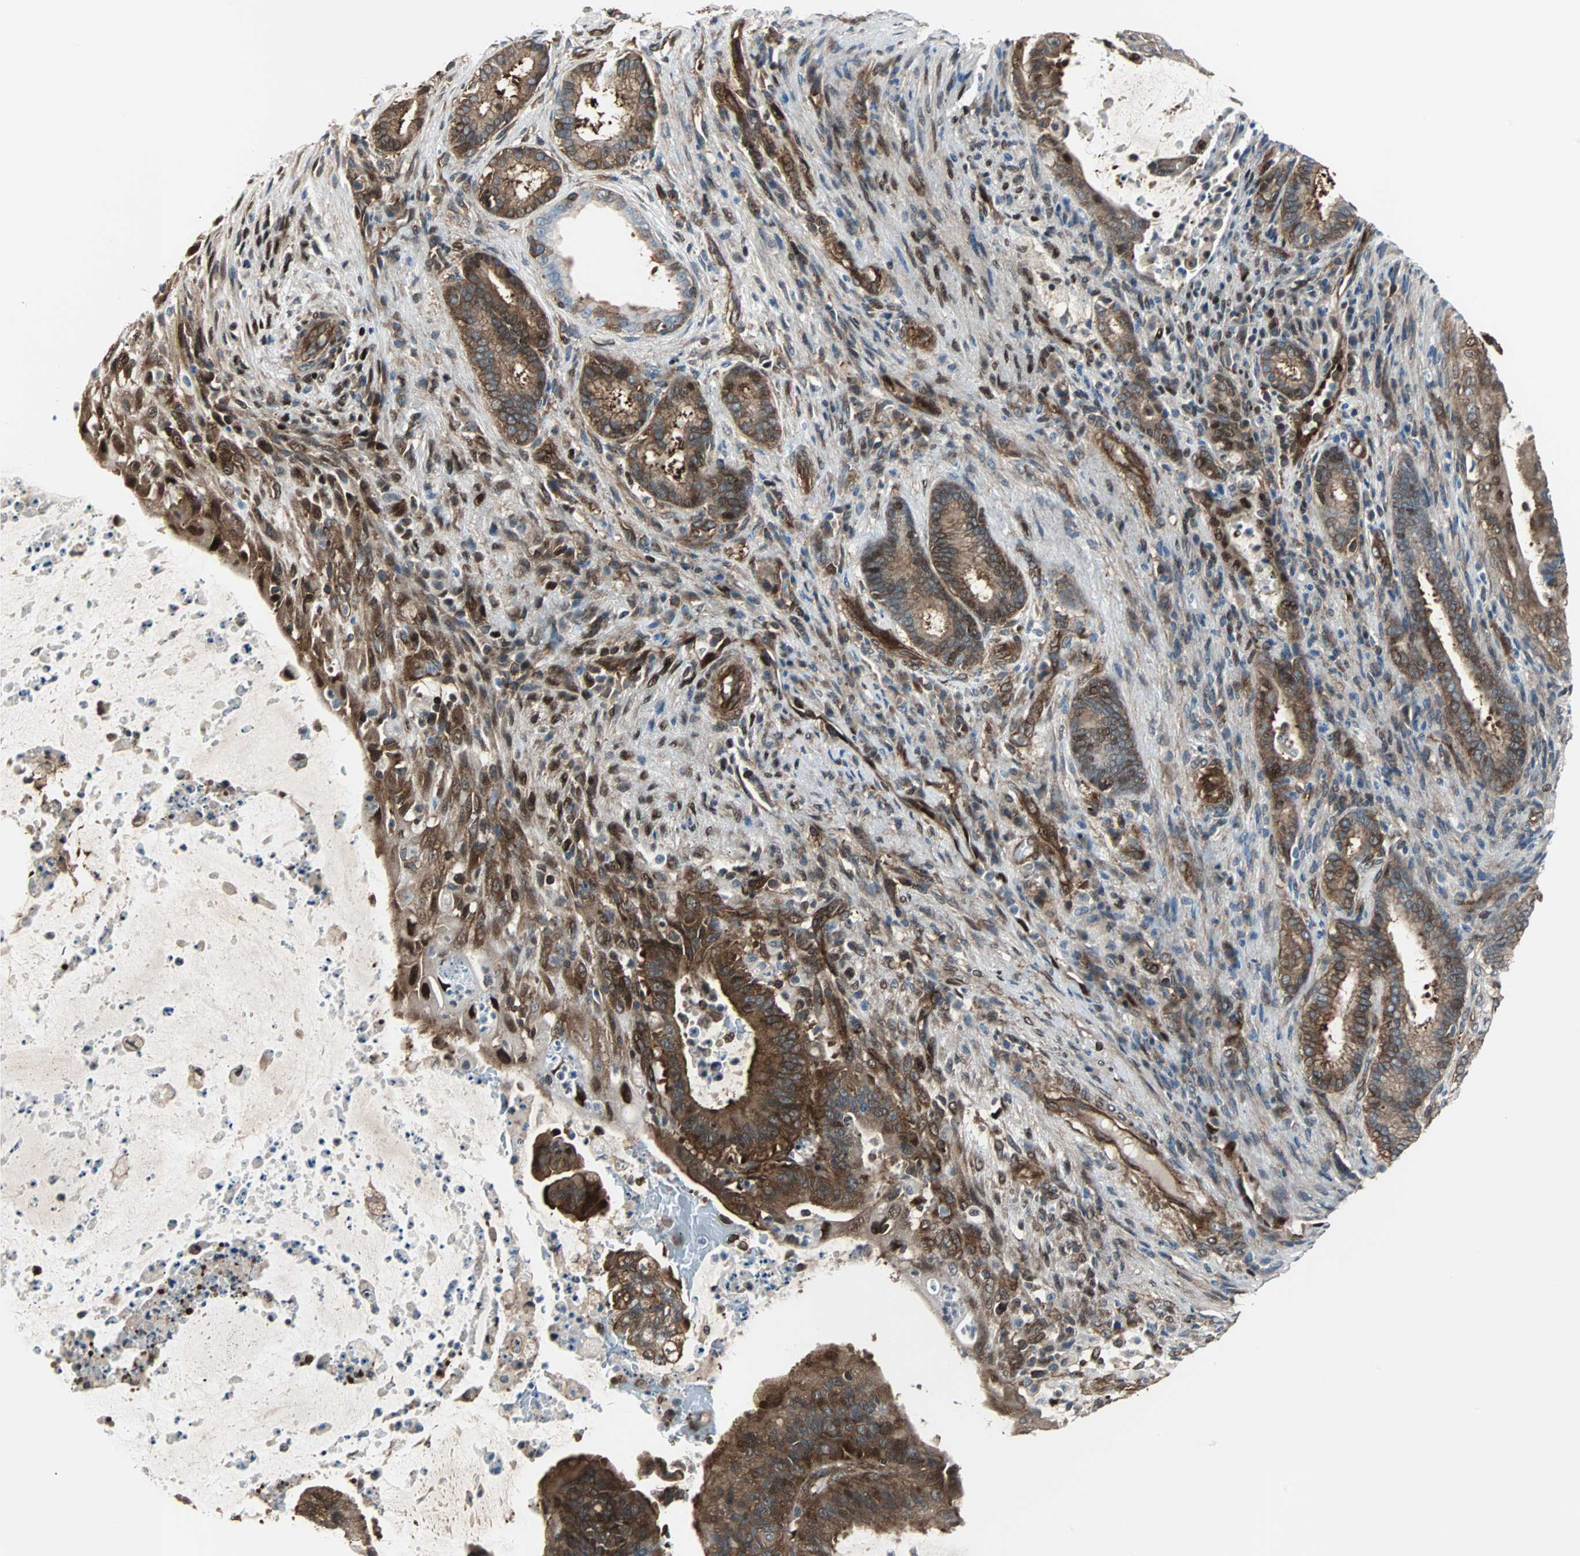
{"staining": {"intensity": "strong", "quantity": ">75%", "location": "cytoplasmic/membranous"}, "tissue": "liver cancer", "cell_type": "Tumor cells", "image_type": "cancer", "snomed": [{"axis": "morphology", "description": "Cholangiocarcinoma"}, {"axis": "topography", "description": "Liver"}], "caption": "The immunohistochemical stain highlights strong cytoplasmic/membranous staining in tumor cells of liver cancer tissue. (DAB (3,3'-diaminobenzidine) IHC with brightfield microscopy, high magnification).", "gene": "RELA", "patient": {"sex": "female", "age": 73}}